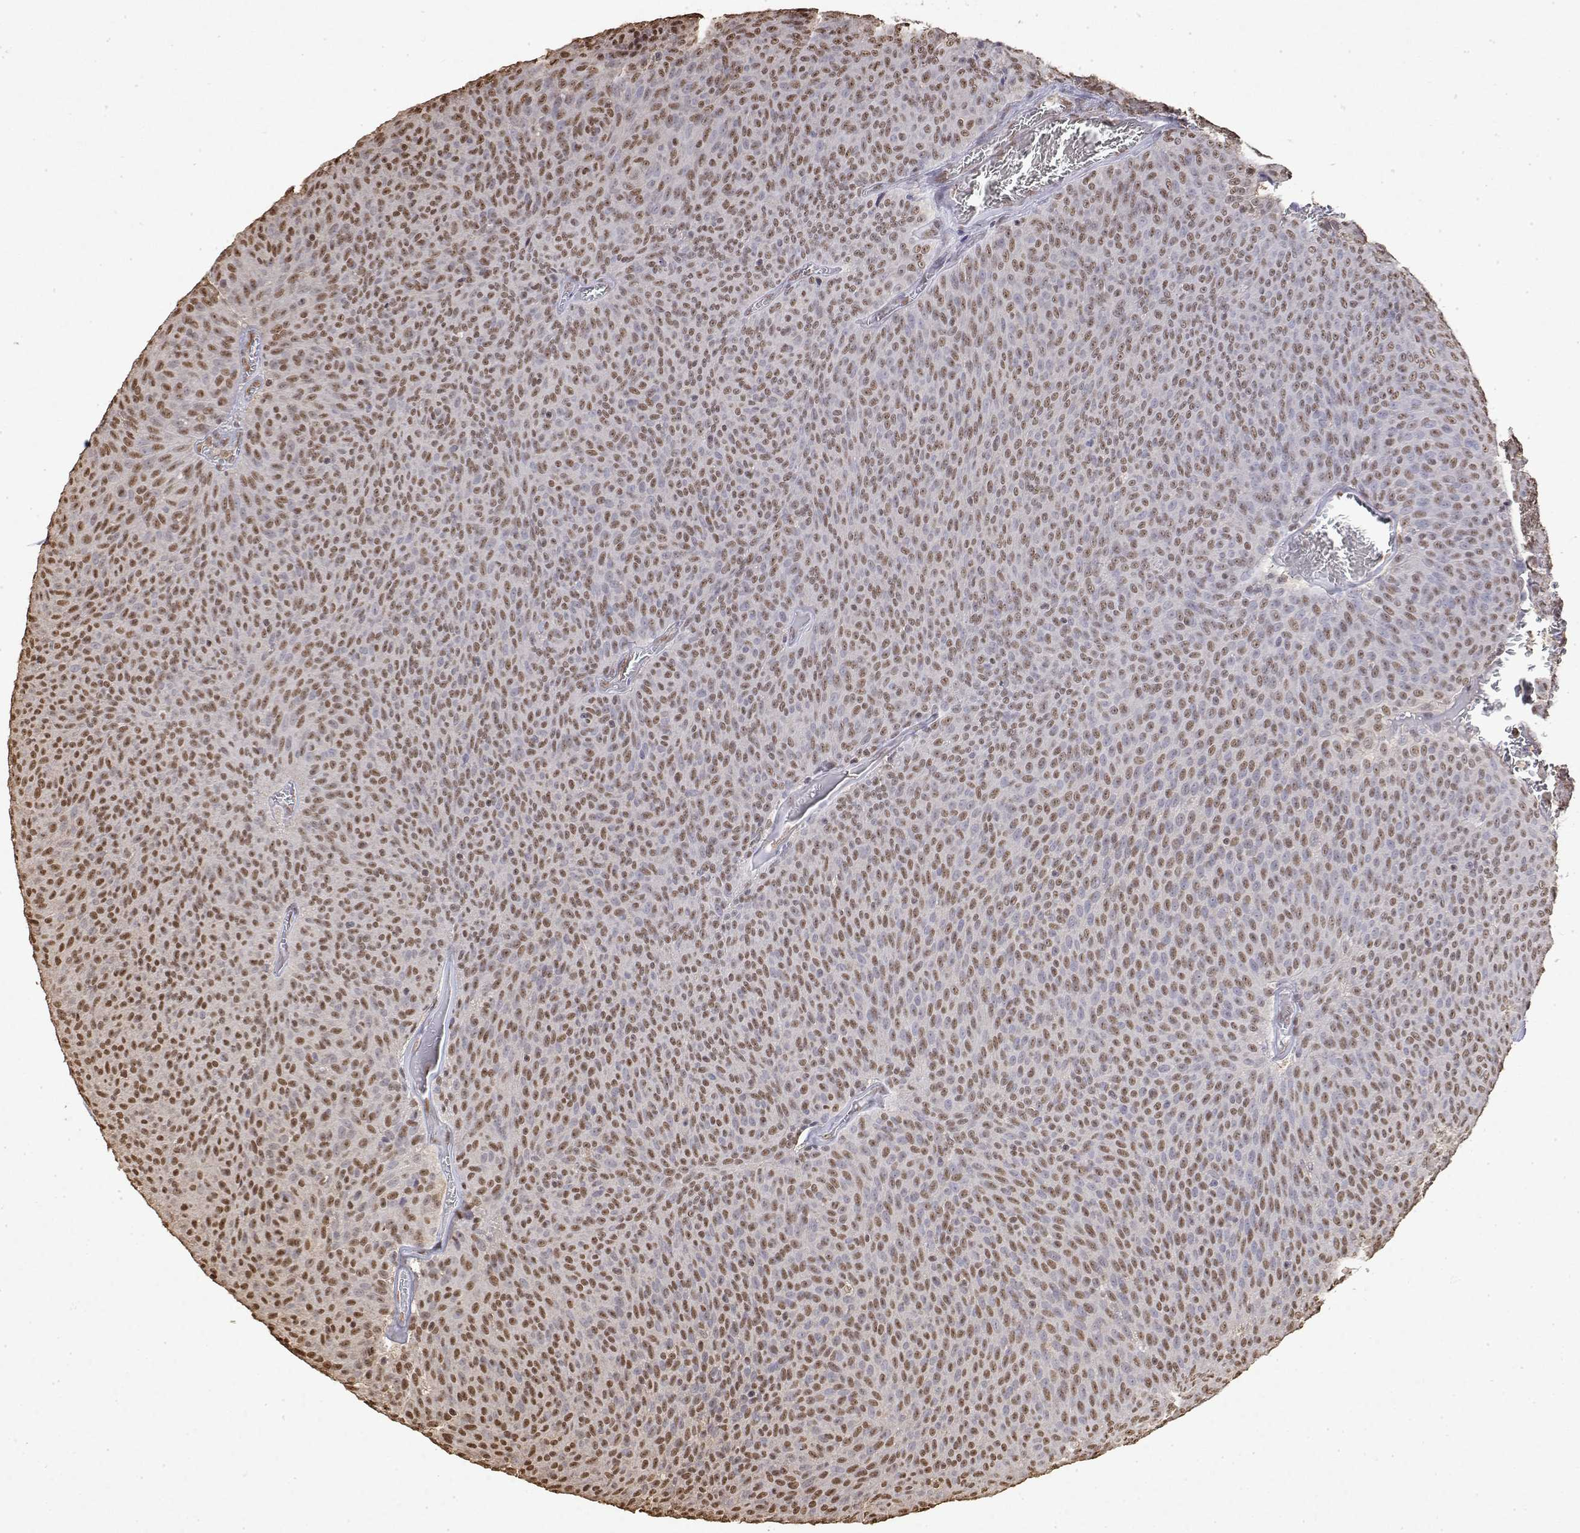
{"staining": {"intensity": "moderate", "quantity": ">75%", "location": "nuclear"}, "tissue": "urothelial cancer", "cell_type": "Tumor cells", "image_type": "cancer", "snomed": [{"axis": "morphology", "description": "Urothelial carcinoma, Low grade"}, {"axis": "topography", "description": "Urinary bladder"}], "caption": "Immunohistochemistry (IHC) of urothelial cancer displays medium levels of moderate nuclear positivity in about >75% of tumor cells.", "gene": "TPI1", "patient": {"sex": "male", "age": 77}}